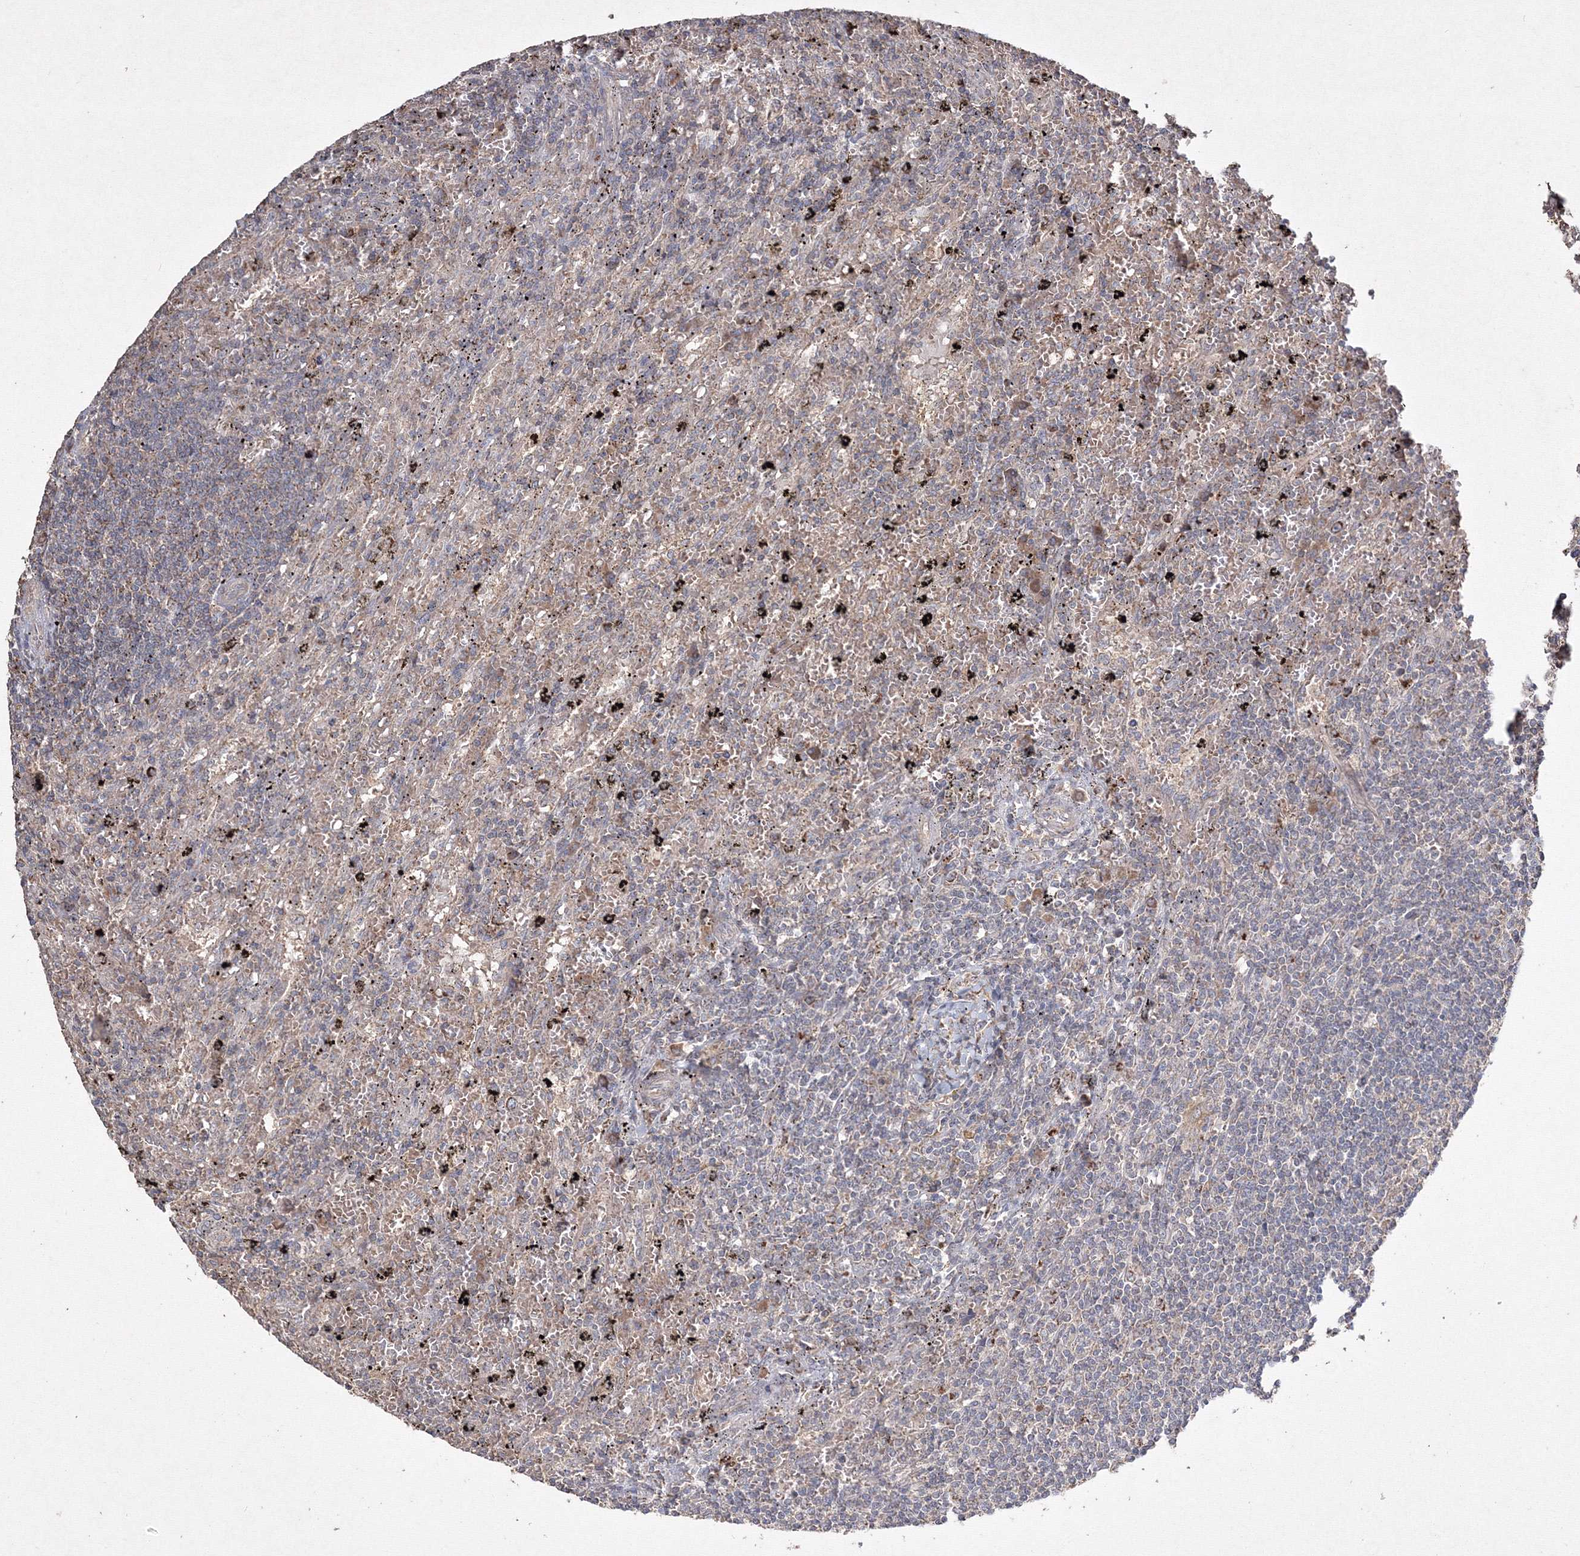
{"staining": {"intensity": "negative", "quantity": "none", "location": "none"}, "tissue": "lymphoma", "cell_type": "Tumor cells", "image_type": "cancer", "snomed": [{"axis": "morphology", "description": "Malignant lymphoma, non-Hodgkin's type, Low grade"}, {"axis": "topography", "description": "Spleen"}], "caption": "DAB immunohistochemical staining of human malignant lymphoma, non-Hodgkin's type (low-grade) reveals no significant expression in tumor cells.", "gene": "GRSF1", "patient": {"sex": "male", "age": 76}}